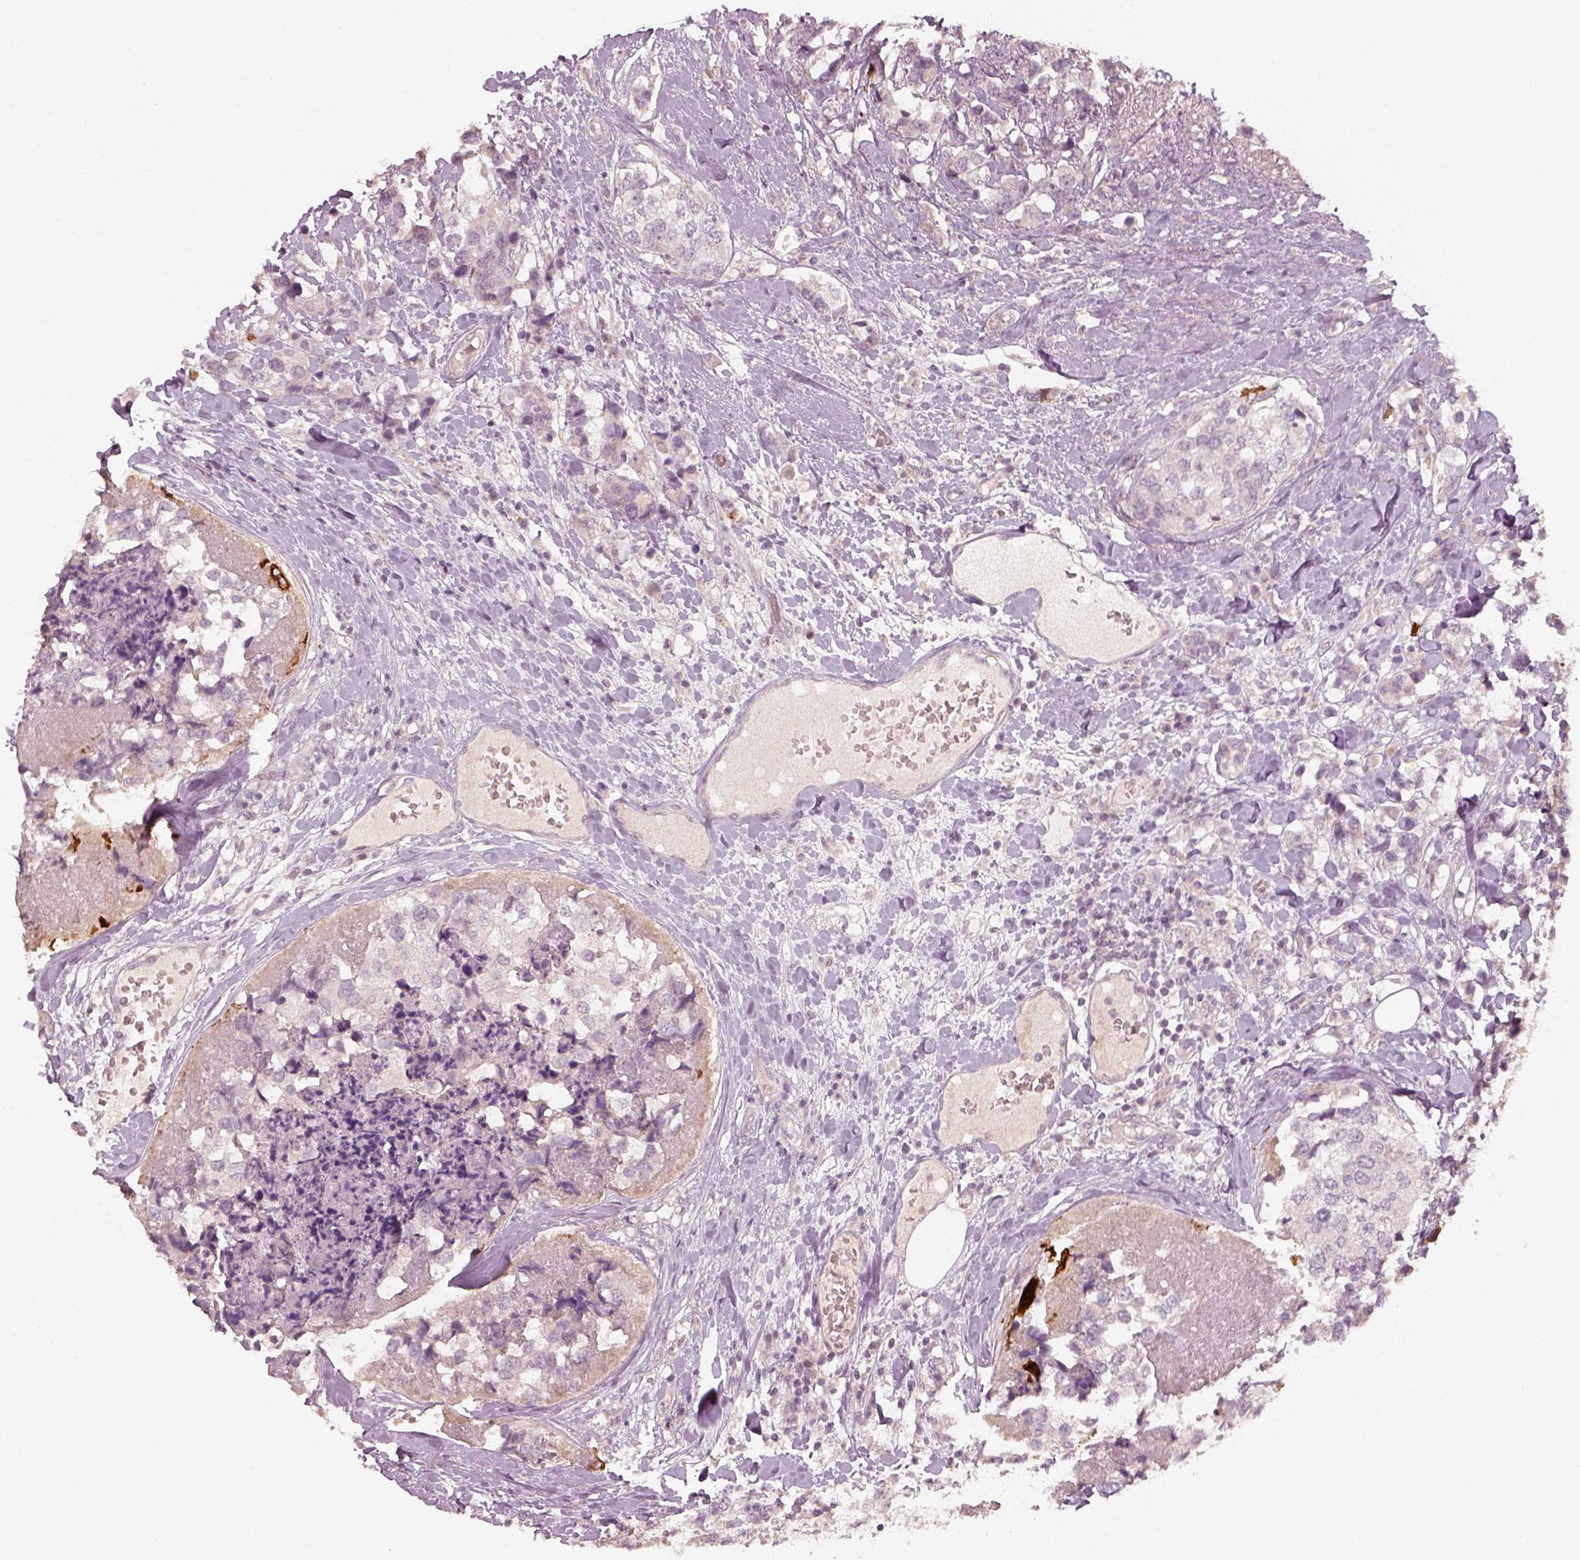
{"staining": {"intensity": "weak", "quantity": "<25%", "location": "cytoplasmic/membranous"}, "tissue": "breast cancer", "cell_type": "Tumor cells", "image_type": "cancer", "snomed": [{"axis": "morphology", "description": "Lobular carcinoma"}, {"axis": "topography", "description": "Breast"}], "caption": "The immunohistochemistry histopathology image has no significant expression in tumor cells of breast cancer tissue.", "gene": "LAMC2", "patient": {"sex": "female", "age": 59}}